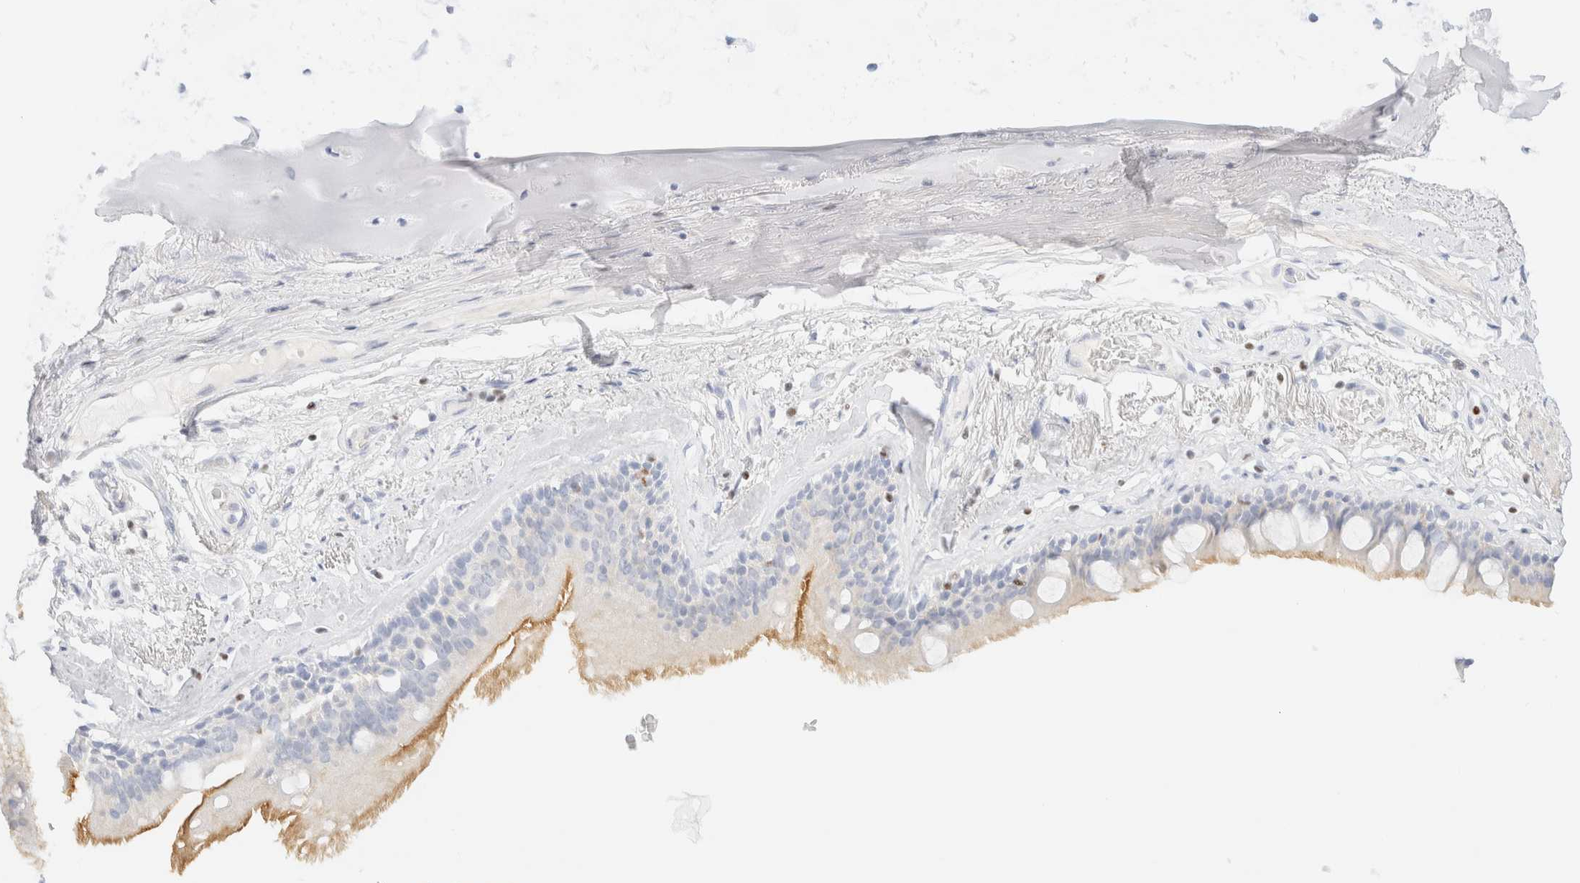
{"staining": {"intensity": "moderate", "quantity": "<25%", "location": "cytoplasmic/membranous"}, "tissue": "bronchus", "cell_type": "Respiratory epithelial cells", "image_type": "normal", "snomed": [{"axis": "morphology", "description": "Normal tissue, NOS"}, {"axis": "topography", "description": "Cartilage tissue"}], "caption": "This micrograph displays immunohistochemistry (IHC) staining of unremarkable bronchus, with low moderate cytoplasmic/membranous positivity in approximately <25% of respiratory epithelial cells.", "gene": "IKZF3", "patient": {"sex": "female", "age": 63}}